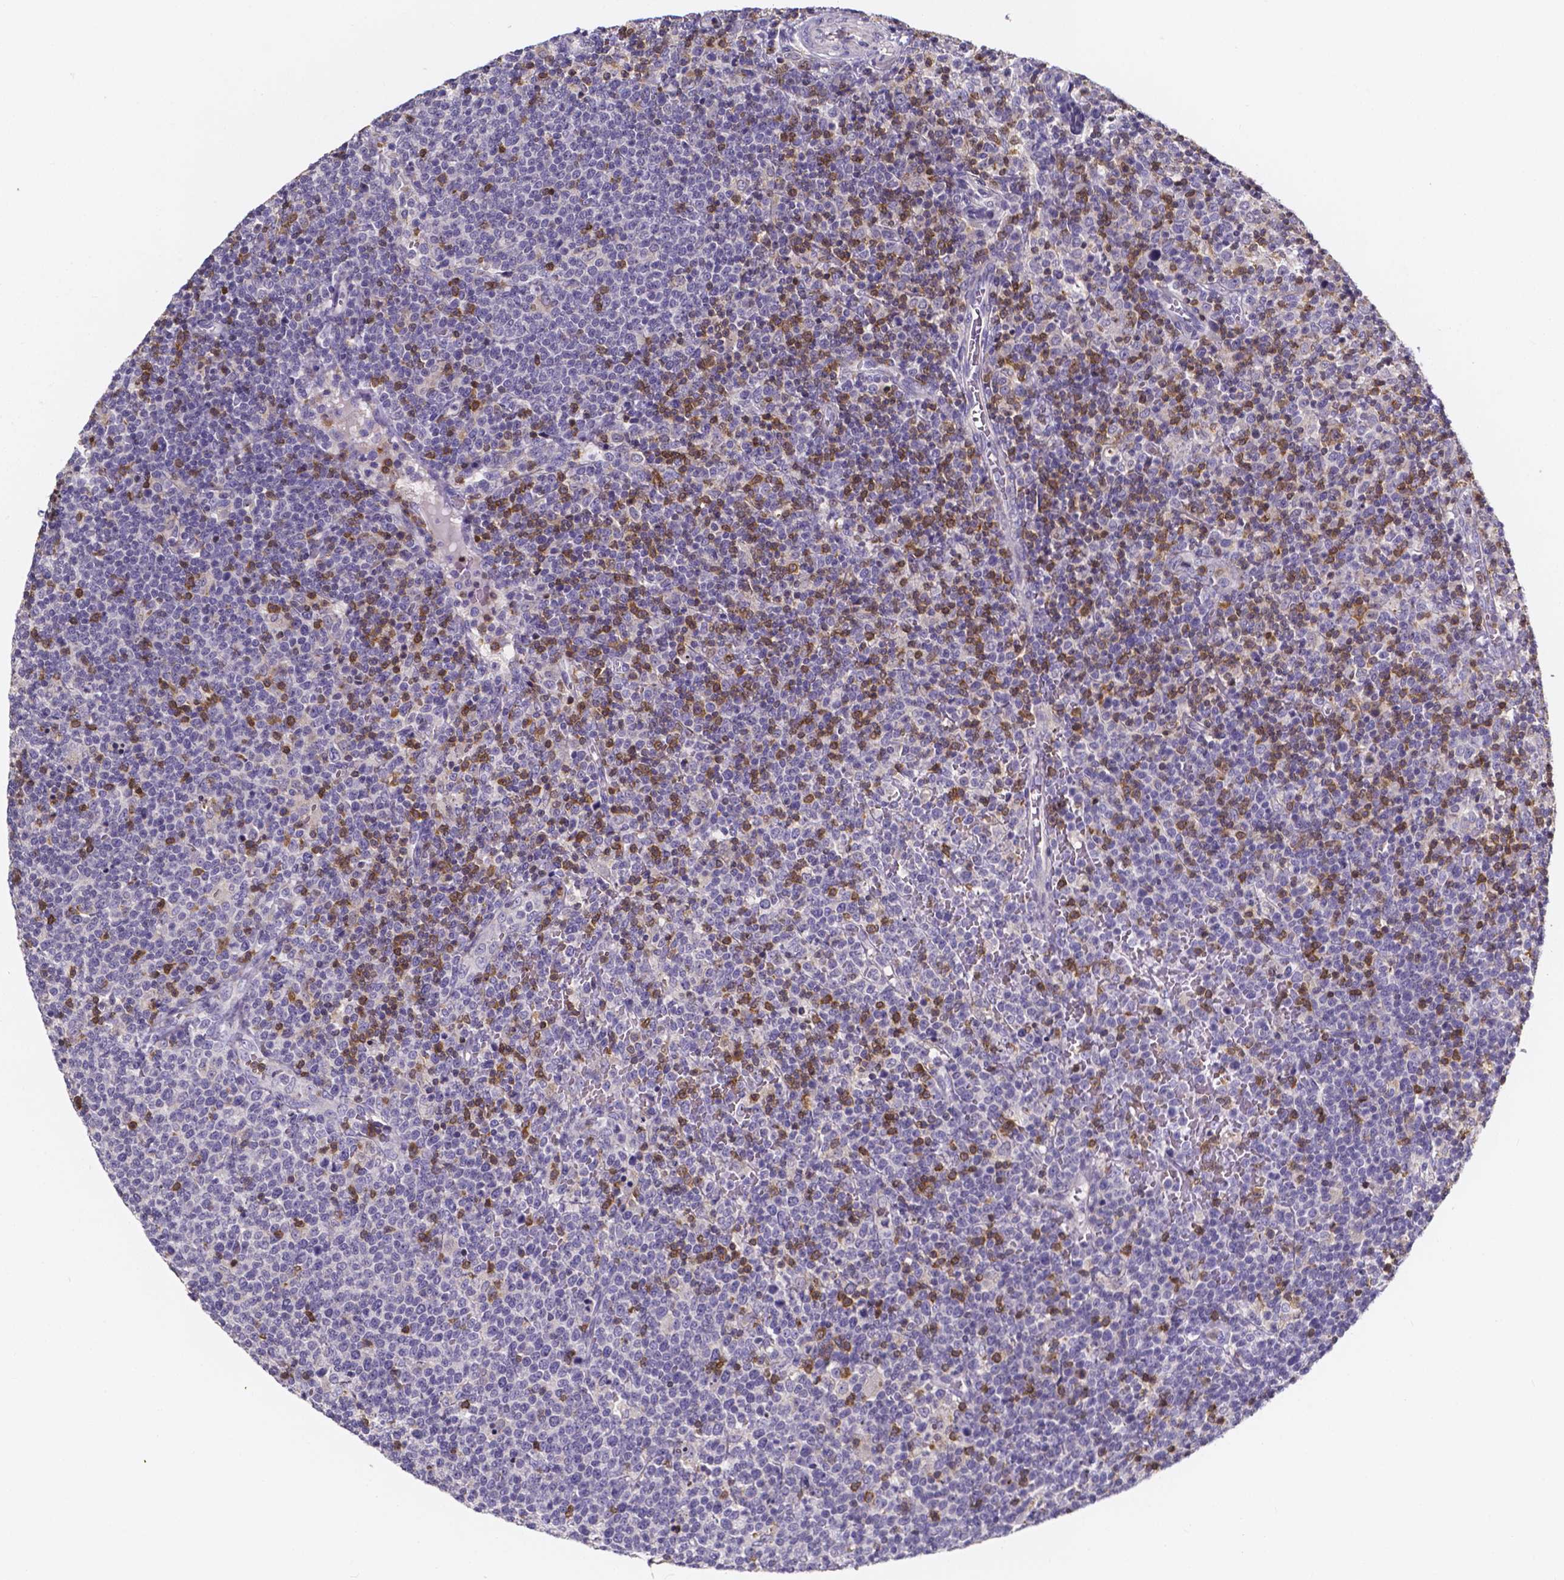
{"staining": {"intensity": "moderate", "quantity": "<25%", "location": "cytoplasmic/membranous"}, "tissue": "lymphoma", "cell_type": "Tumor cells", "image_type": "cancer", "snomed": [{"axis": "morphology", "description": "Malignant lymphoma, non-Hodgkin's type, High grade"}, {"axis": "topography", "description": "Lymph node"}], "caption": "Protein staining by immunohistochemistry (IHC) reveals moderate cytoplasmic/membranous staining in approximately <25% of tumor cells in malignant lymphoma, non-Hodgkin's type (high-grade).", "gene": "THEMIS", "patient": {"sex": "male", "age": 61}}